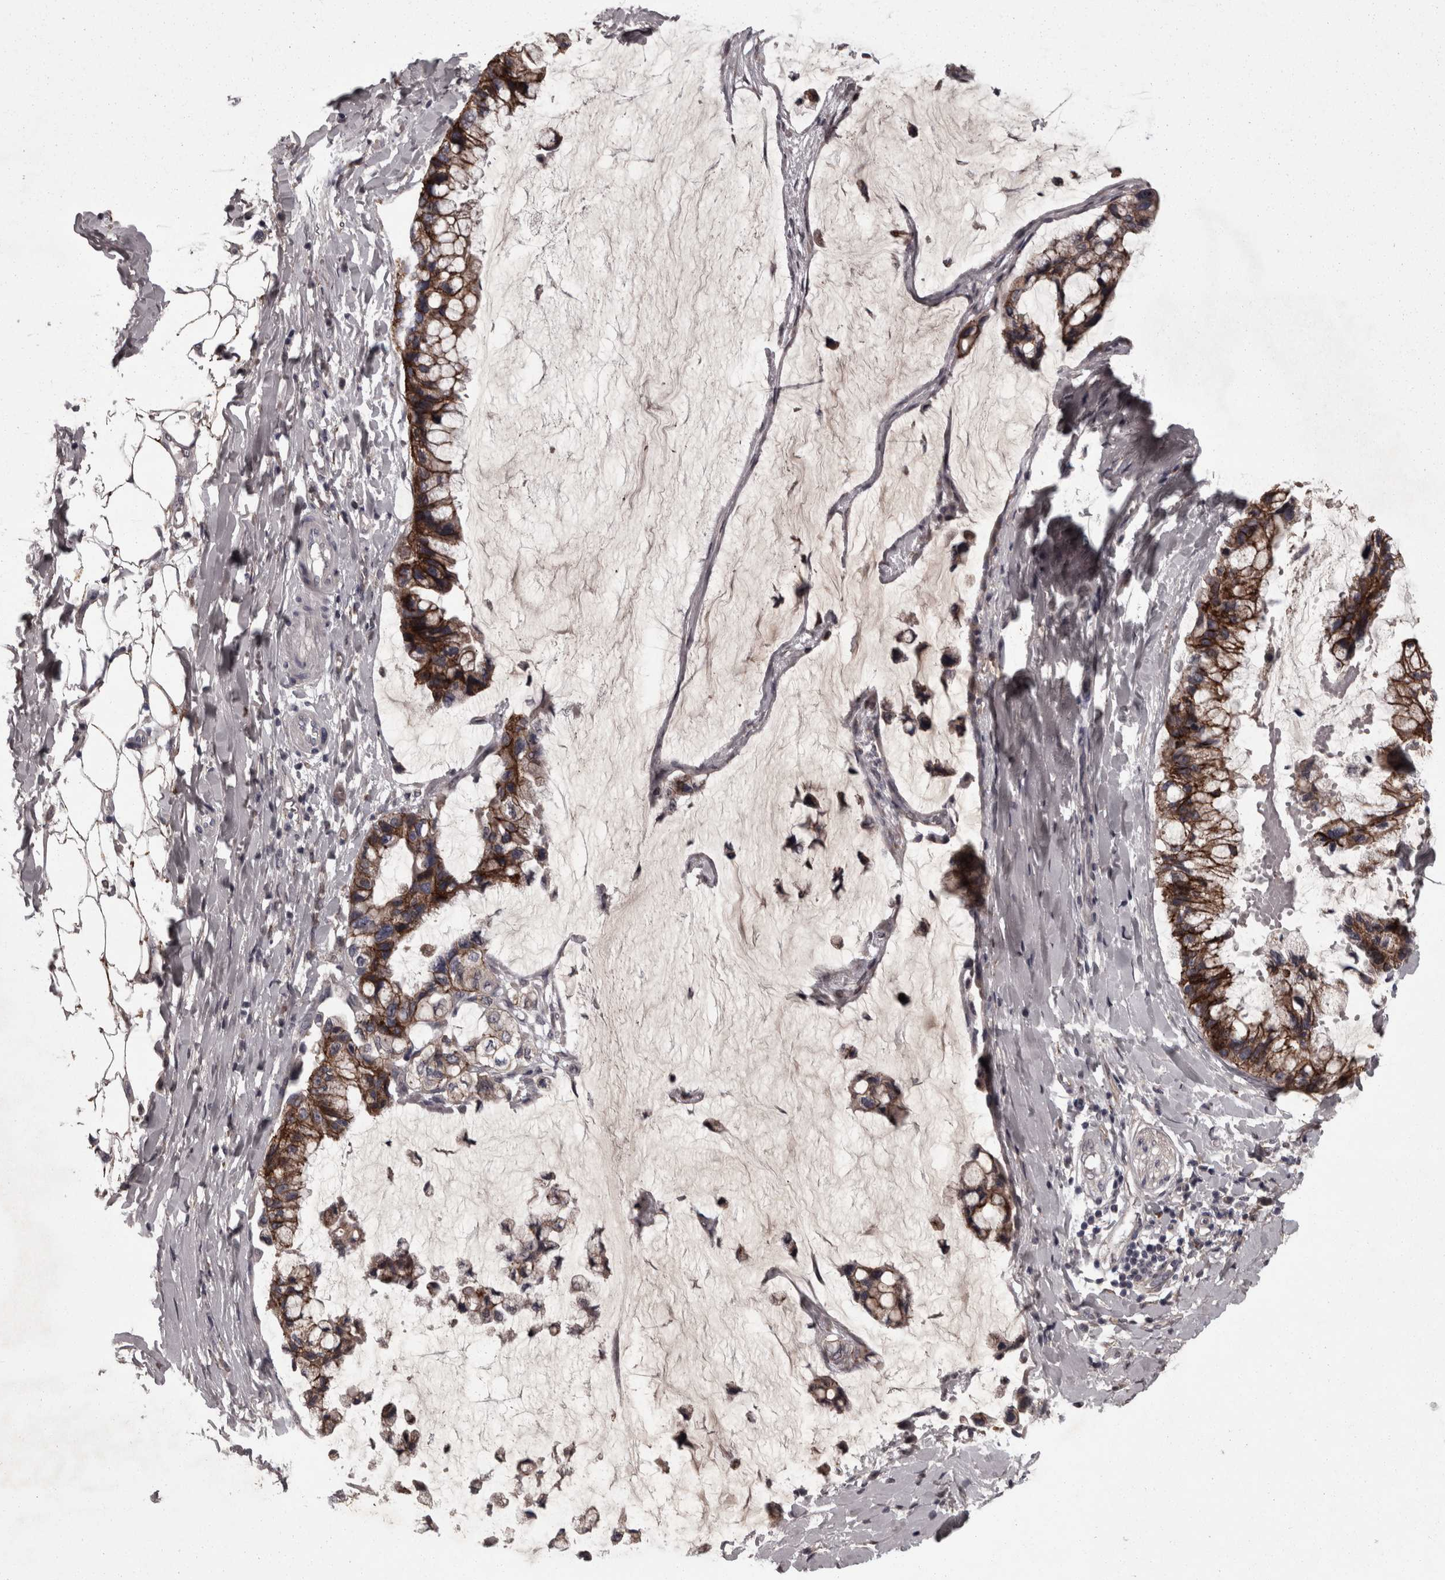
{"staining": {"intensity": "moderate", "quantity": ">75%", "location": "cytoplasmic/membranous"}, "tissue": "ovarian cancer", "cell_type": "Tumor cells", "image_type": "cancer", "snomed": [{"axis": "morphology", "description": "Cystadenocarcinoma, mucinous, NOS"}, {"axis": "topography", "description": "Ovary"}], "caption": "A brown stain shows moderate cytoplasmic/membranous expression of a protein in human ovarian cancer (mucinous cystadenocarcinoma) tumor cells.", "gene": "PCDH17", "patient": {"sex": "female", "age": 39}}